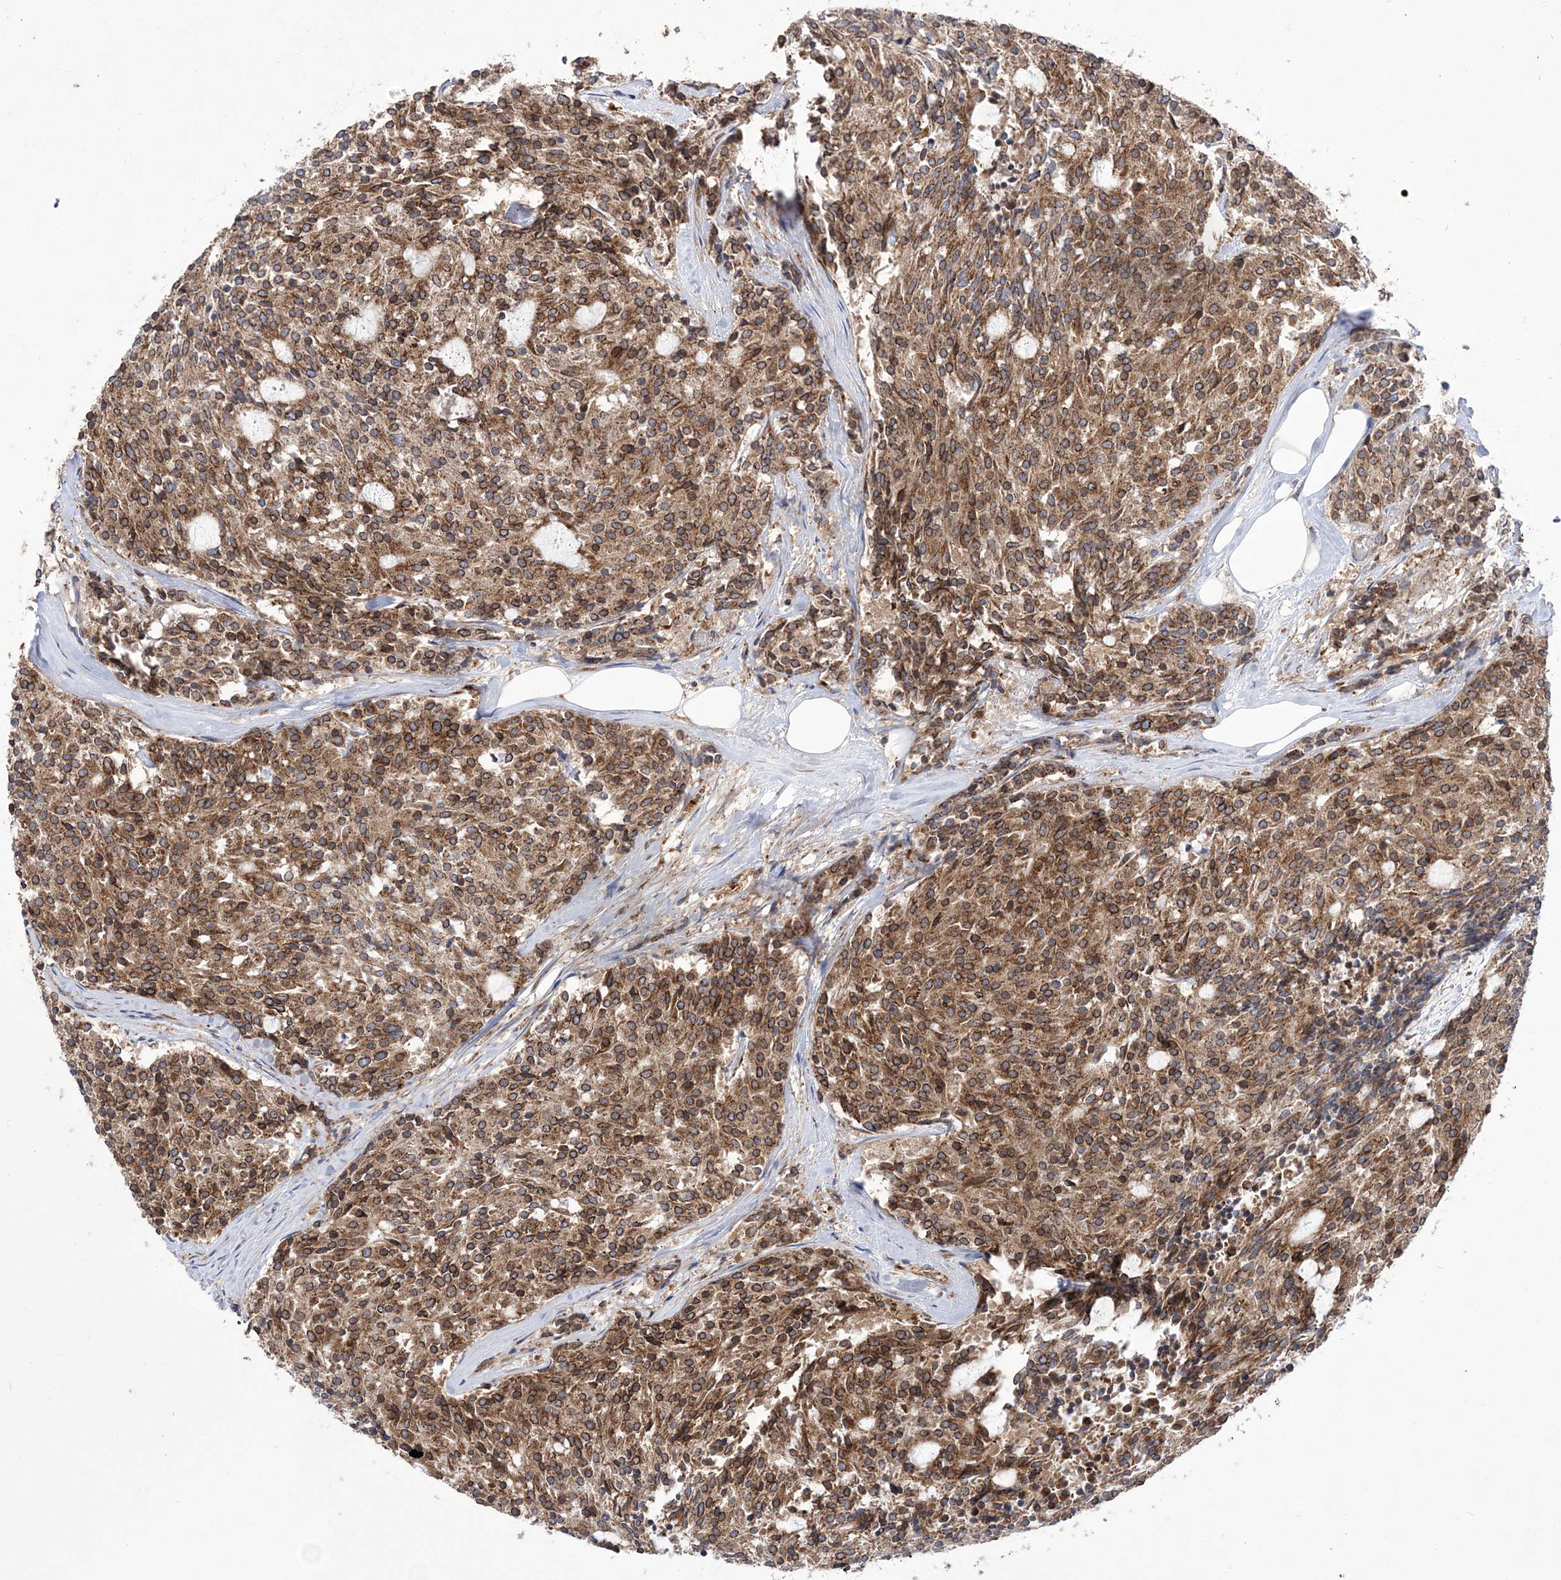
{"staining": {"intensity": "strong", "quantity": ">75%", "location": "cytoplasmic/membranous"}, "tissue": "carcinoid", "cell_type": "Tumor cells", "image_type": "cancer", "snomed": [{"axis": "morphology", "description": "Carcinoid, malignant, NOS"}, {"axis": "topography", "description": "Pancreas"}], "caption": "An image showing strong cytoplasmic/membranous staining in approximately >75% of tumor cells in malignant carcinoid, as visualized by brown immunohistochemical staining.", "gene": "COPB2", "patient": {"sex": "female", "age": 54}}